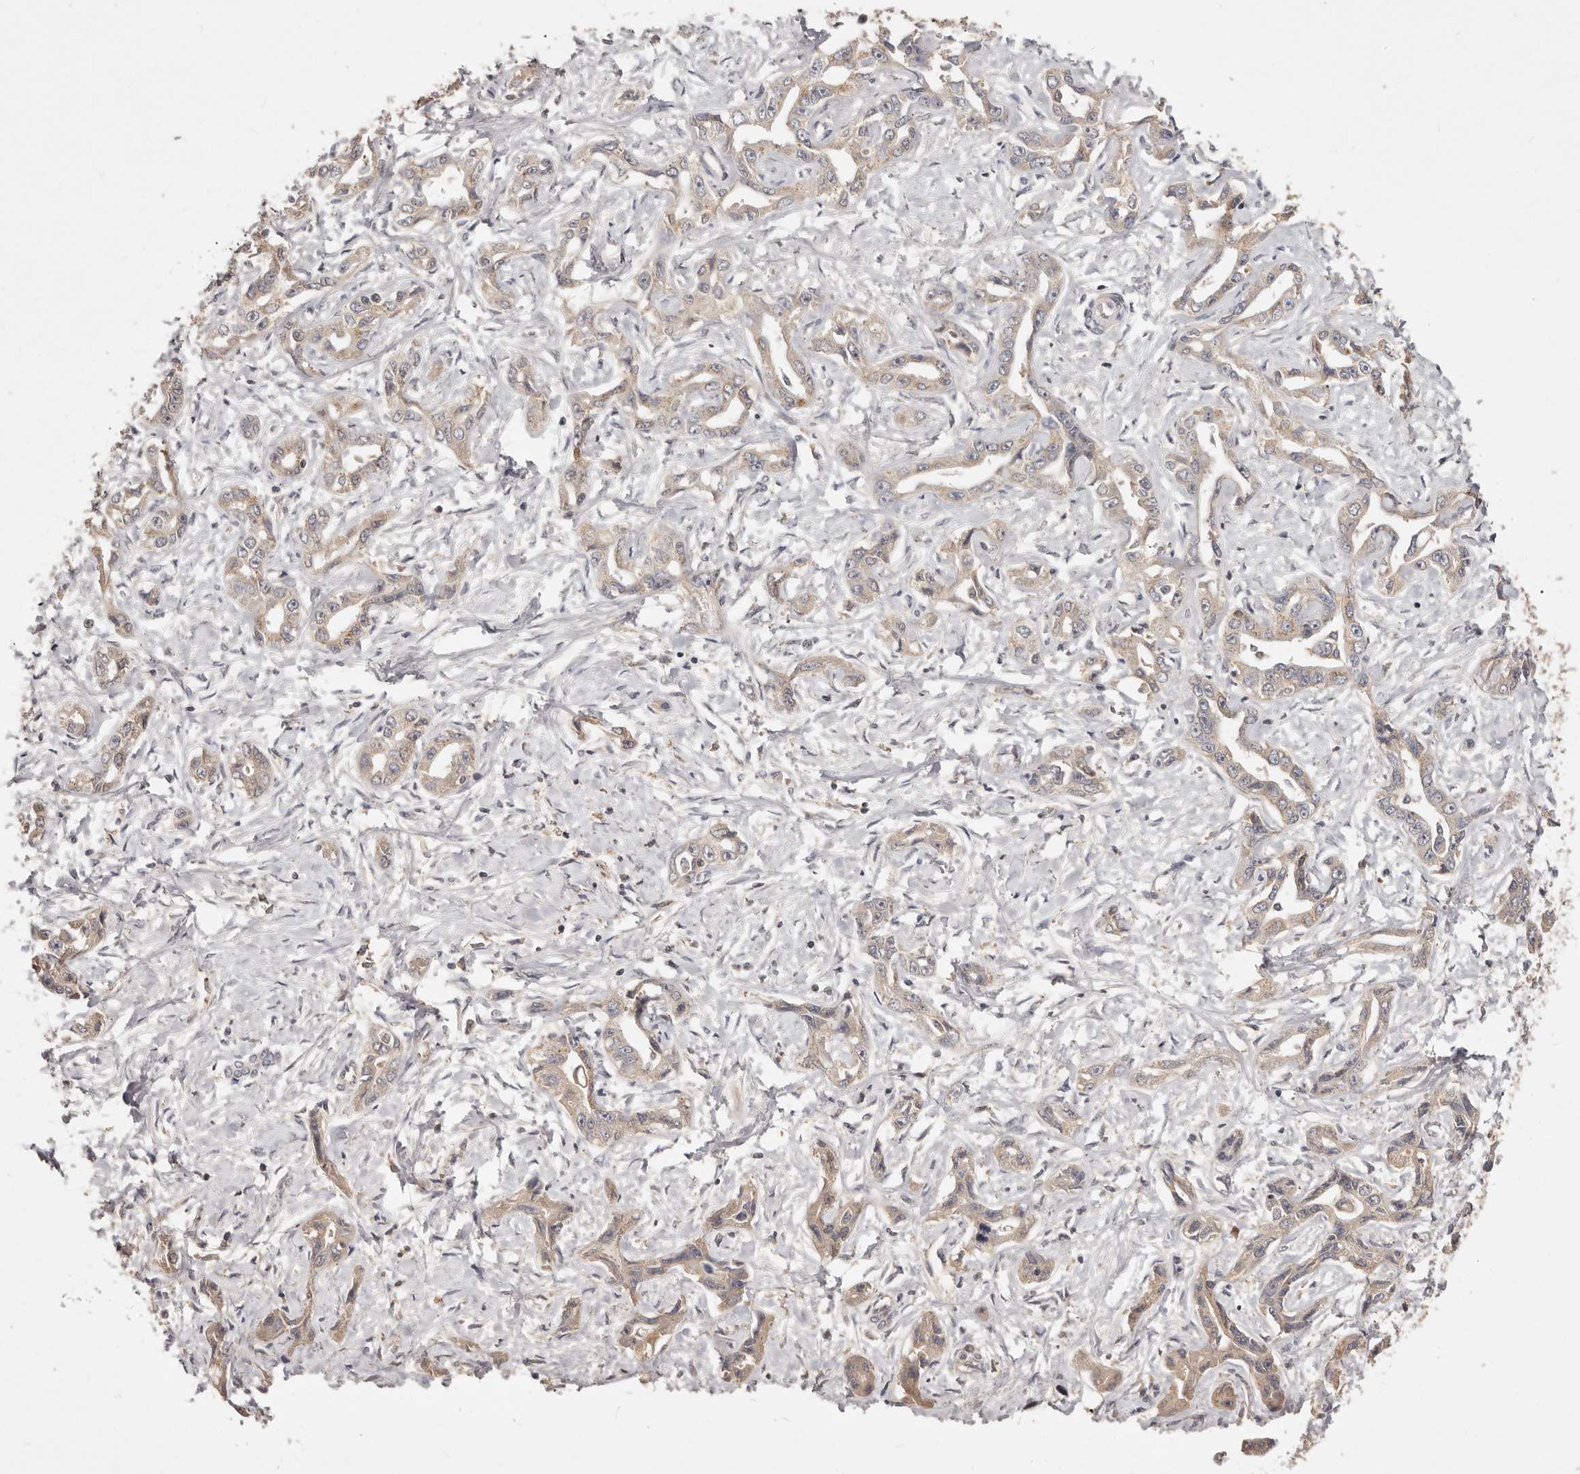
{"staining": {"intensity": "weak", "quantity": ">75%", "location": "cytoplasmic/membranous"}, "tissue": "liver cancer", "cell_type": "Tumor cells", "image_type": "cancer", "snomed": [{"axis": "morphology", "description": "Cholangiocarcinoma"}, {"axis": "topography", "description": "Liver"}], "caption": "Approximately >75% of tumor cells in human liver cancer display weak cytoplasmic/membranous protein staining as visualized by brown immunohistochemical staining.", "gene": "TSPAN13", "patient": {"sex": "male", "age": 59}}